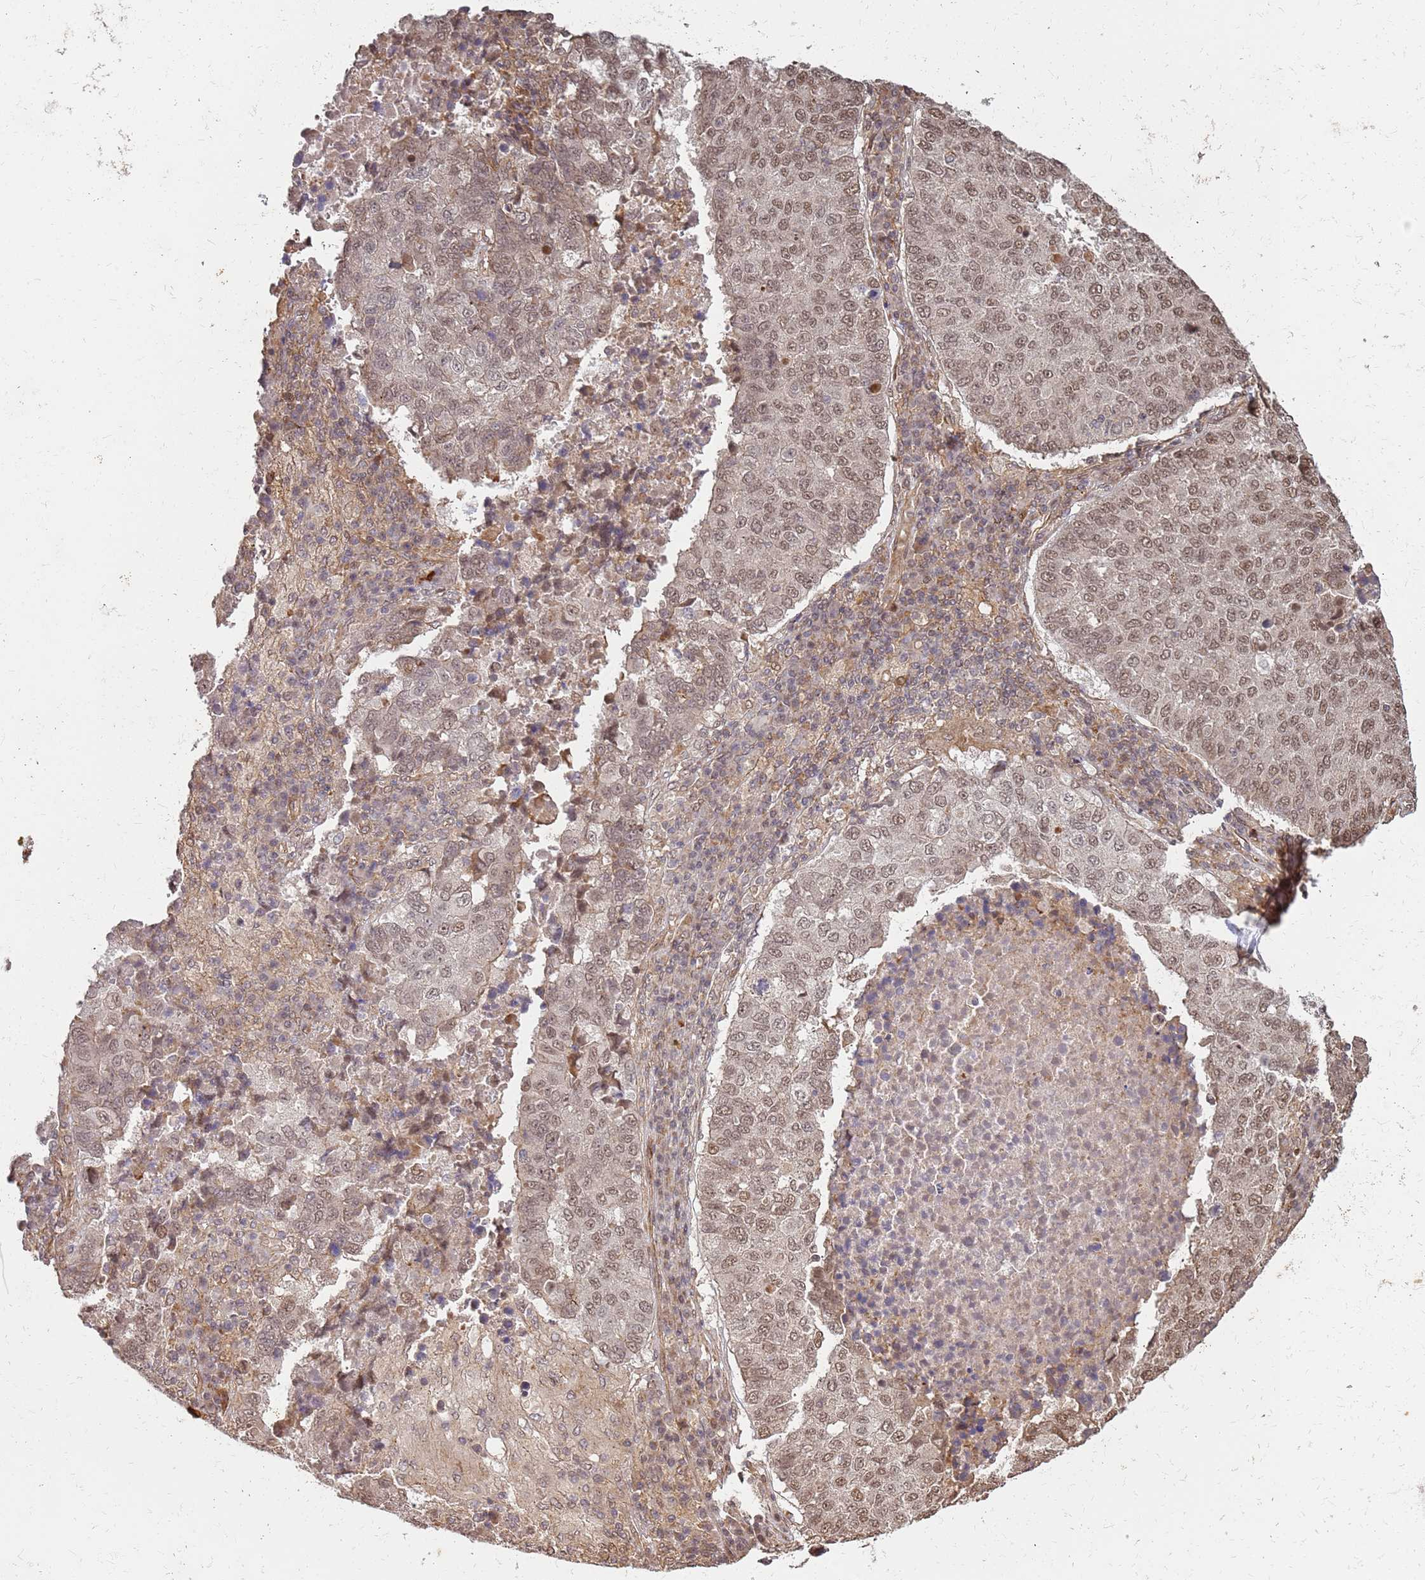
{"staining": {"intensity": "moderate", "quantity": ">75%", "location": "nuclear"}, "tissue": "lung cancer", "cell_type": "Tumor cells", "image_type": "cancer", "snomed": [{"axis": "morphology", "description": "Squamous cell carcinoma, NOS"}, {"axis": "topography", "description": "Lung"}], "caption": "Squamous cell carcinoma (lung) tissue demonstrates moderate nuclear positivity in approximately >75% of tumor cells, visualized by immunohistochemistry.", "gene": "ST18", "patient": {"sex": "male", "age": 73}}